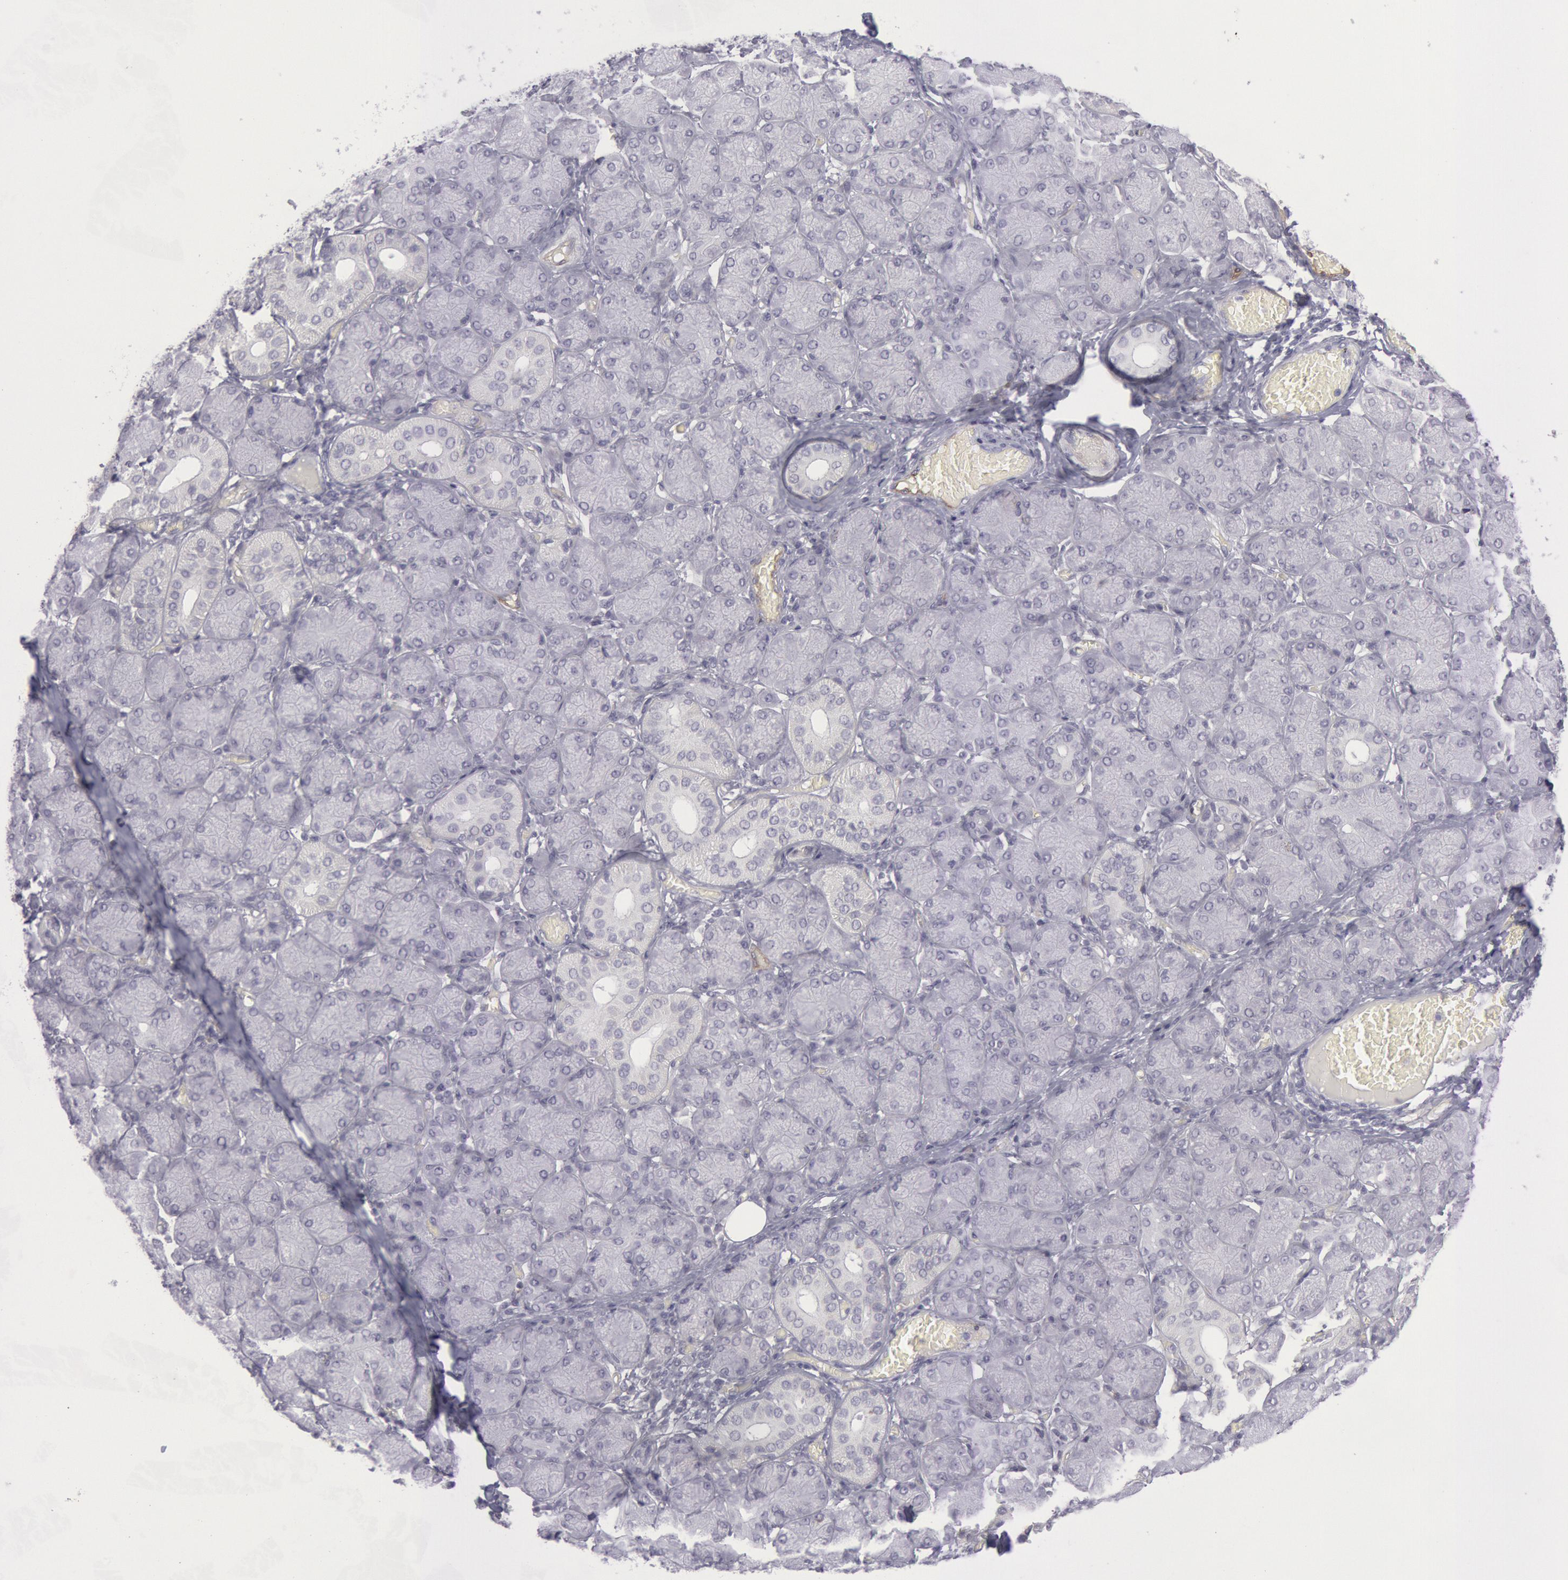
{"staining": {"intensity": "negative", "quantity": "none", "location": "none"}, "tissue": "salivary gland", "cell_type": "Glandular cells", "image_type": "normal", "snomed": [{"axis": "morphology", "description": "Normal tissue, NOS"}, {"axis": "topography", "description": "Salivary gland"}], "caption": "Photomicrograph shows no significant protein expression in glandular cells of benign salivary gland. The staining is performed using DAB (3,3'-diaminobenzidine) brown chromogen with nuclei counter-stained in using hematoxylin.", "gene": "CDH13", "patient": {"sex": "female", "age": 24}}